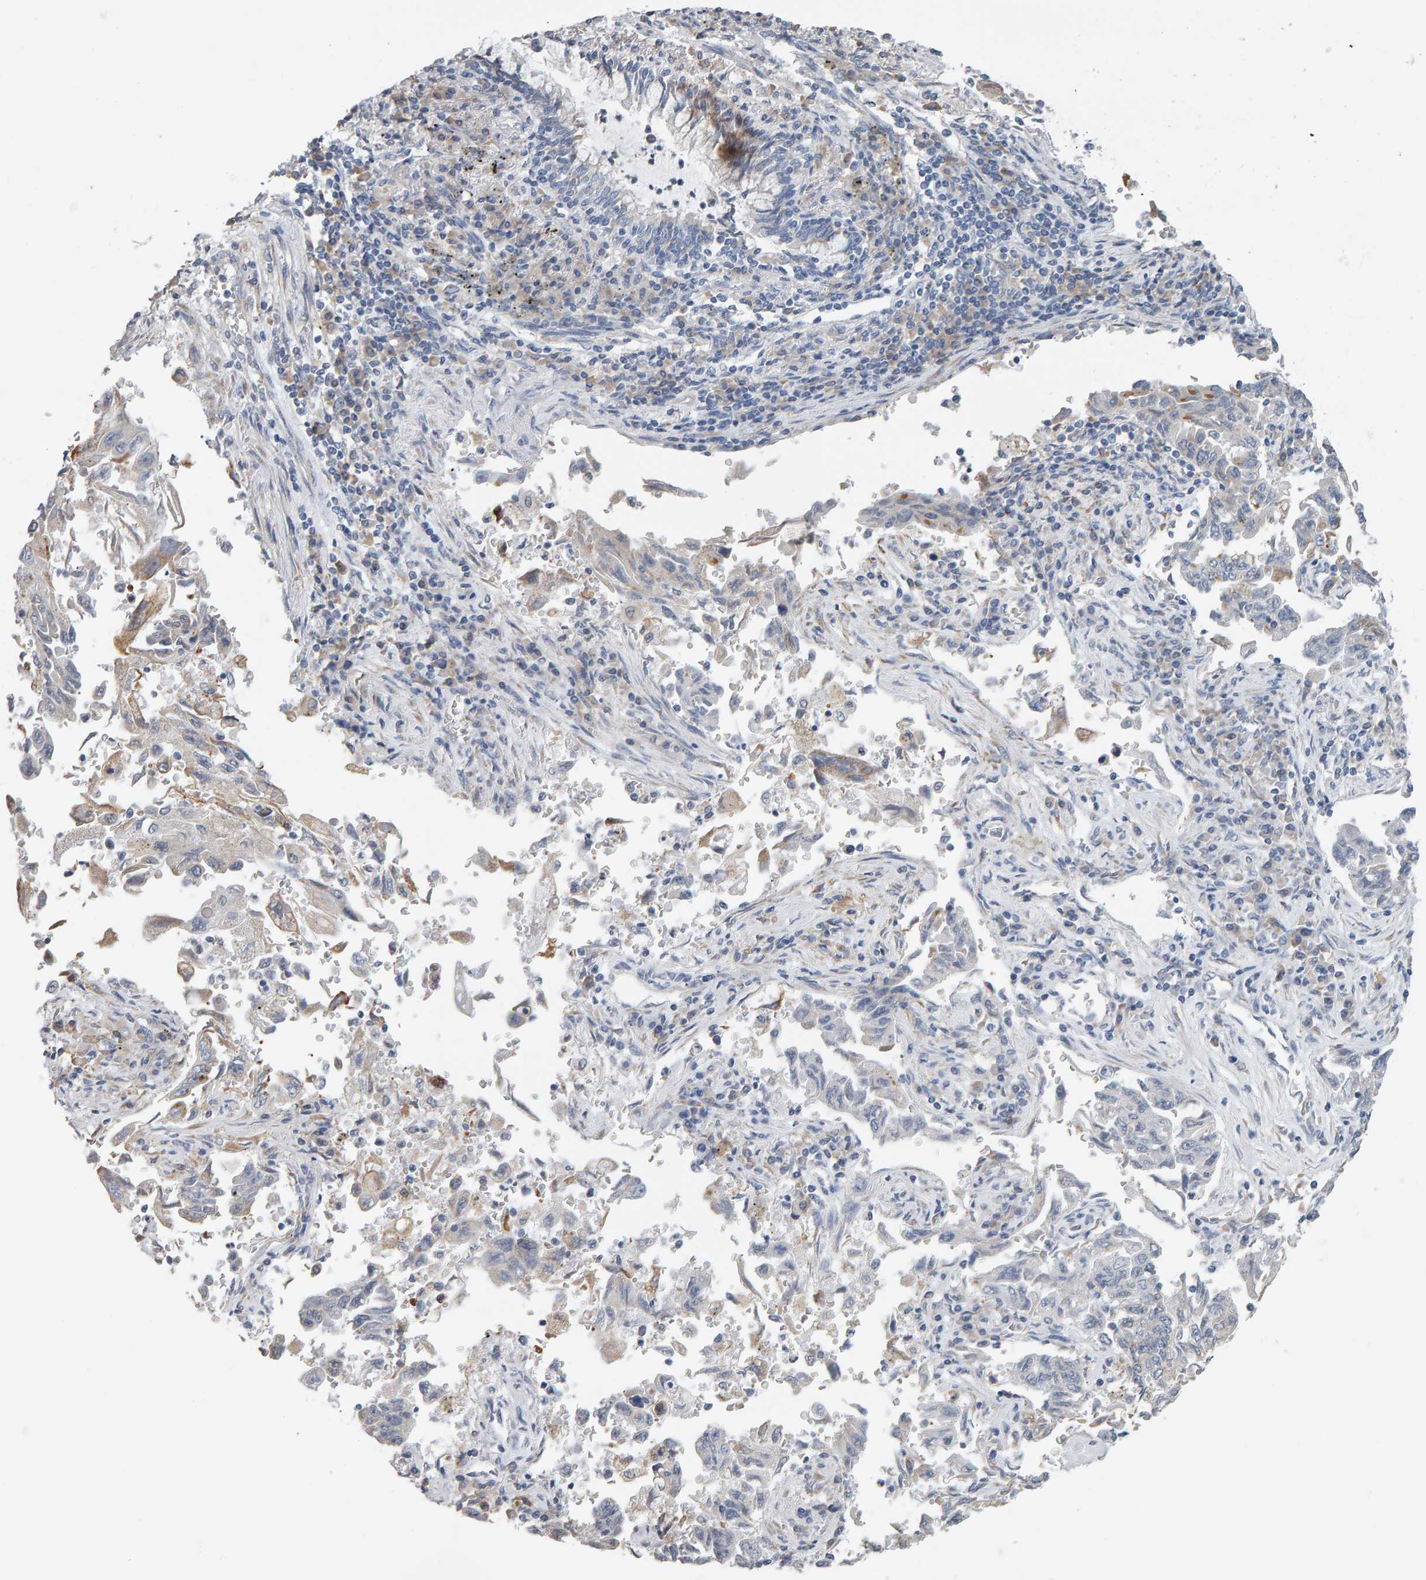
{"staining": {"intensity": "negative", "quantity": "none", "location": "none"}, "tissue": "lung cancer", "cell_type": "Tumor cells", "image_type": "cancer", "snomed": [{"axis": "morphology", "description": "Adenocarcinoma, NOS"}, {"axis": "topography", "description": "Lung"}], "caption": "Immunohistochemistry image of lung adenocarcinoma stained for a protein (brown), which reveals no positivity in tumor cells. (DAB IHC visualized using brightfield microscopy, high magnification).", "gene": "ADHFE1", "patient": {"sex": "female", "age": 51}}